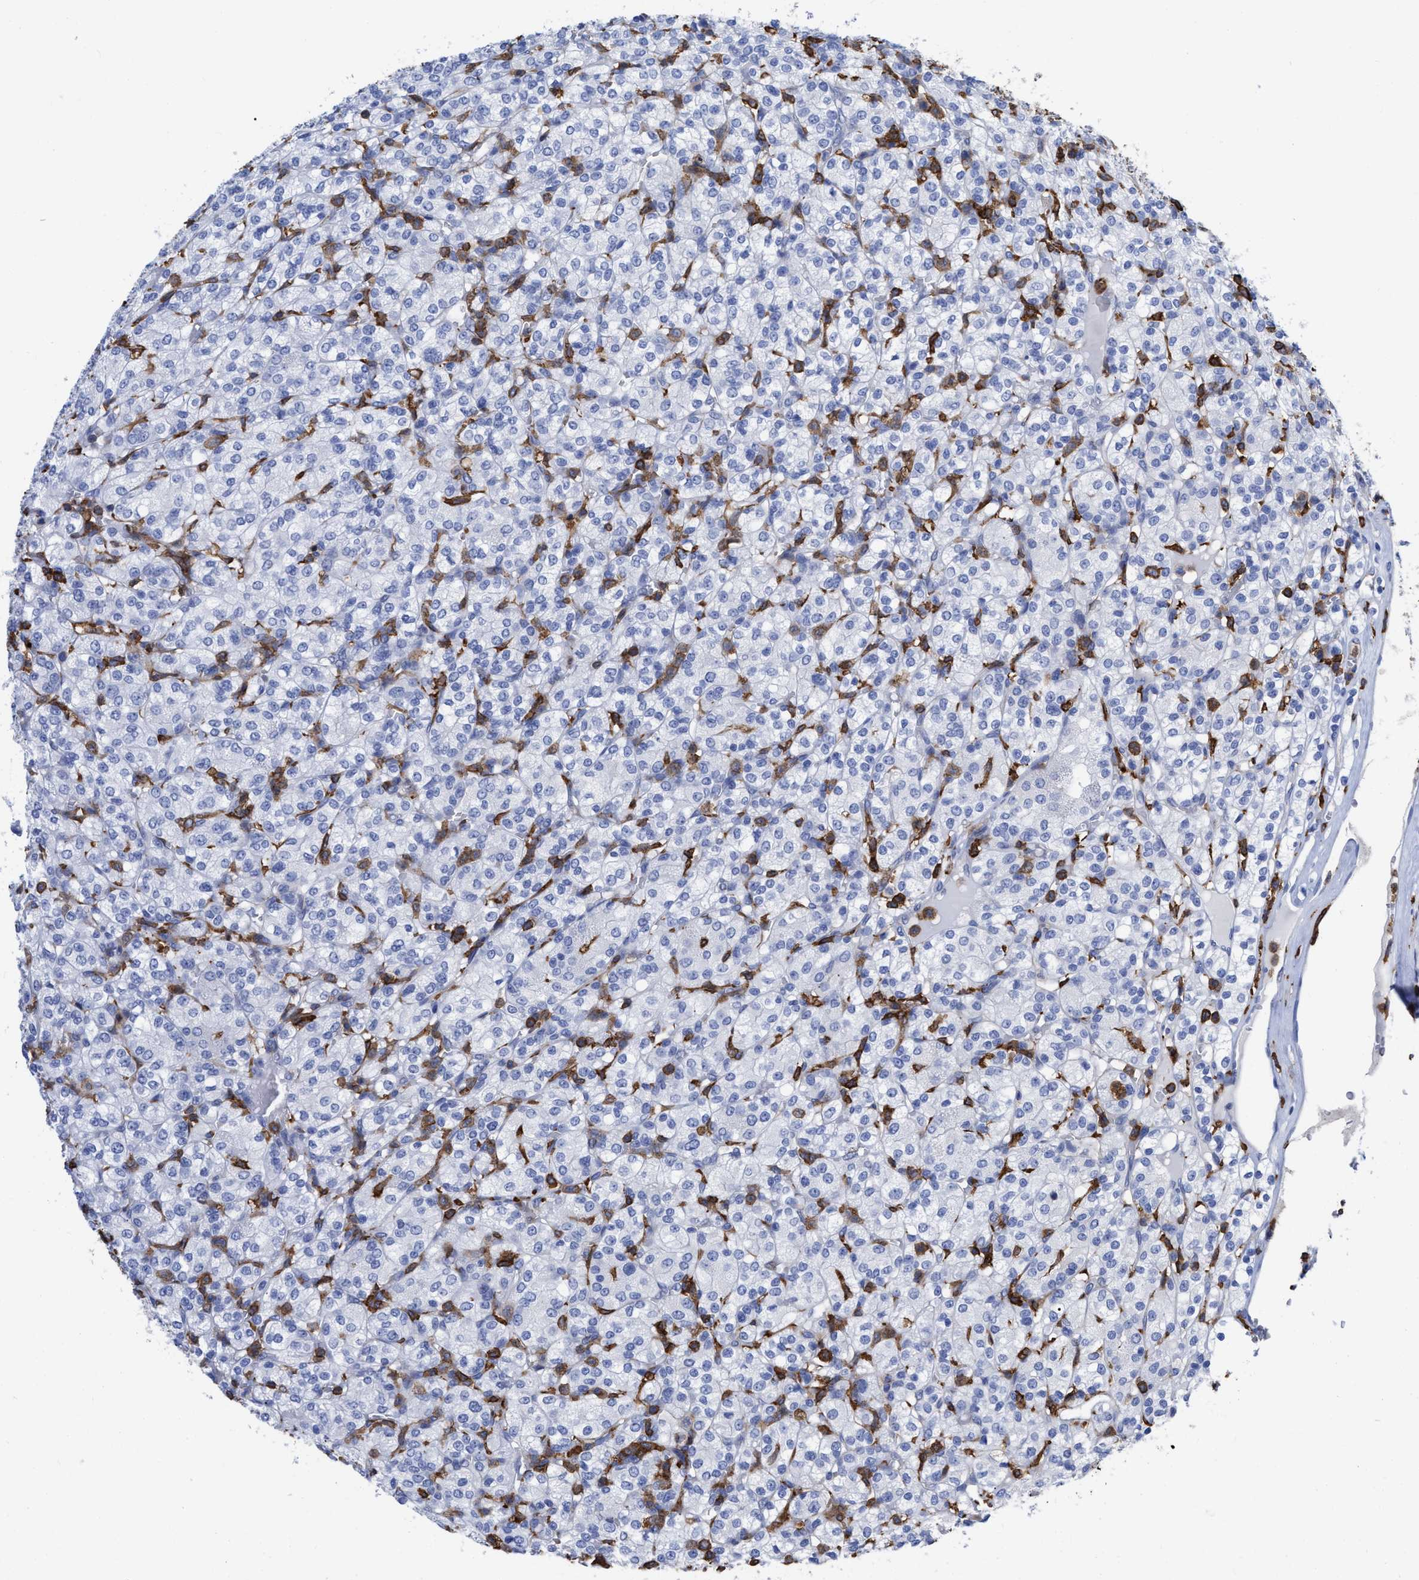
{"staining": {"intensity": "negative", "quantity": "none", "location": "none"}, "tissue": "renal cancer", "cell_type": "Tumor cells", "image_type": "cancer", "snomed": [{"axis": "morphology", "description": "Adenocarcinoma, NOS"}, {"axis": "topography", "description": "Kidney"}], "caption": "Tumor cells show no significant protein staining in renal adenocarcinoma.", "gene": "HCLS1", "patient": {"sex": "male", "age": 77}}